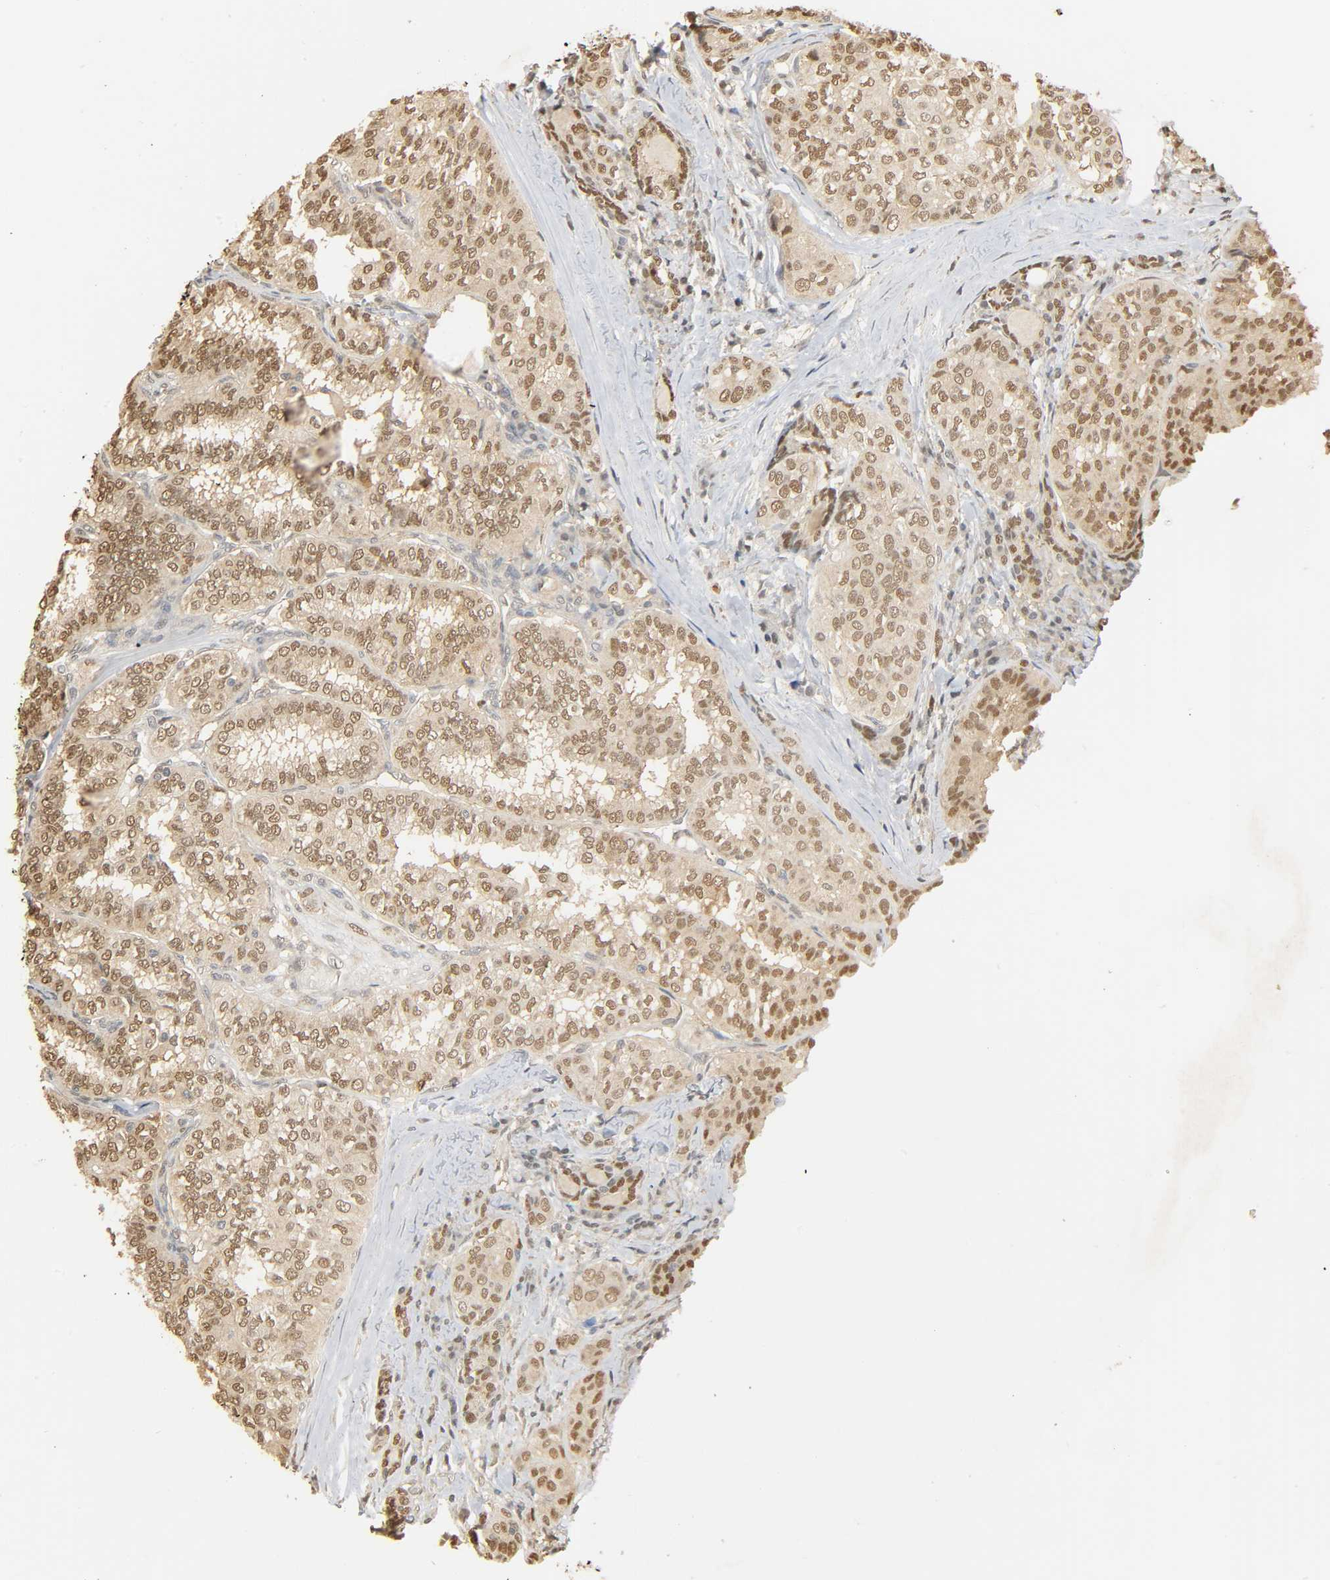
{"staining": {"intensity": "moderate", "quantity": ">75%", "location": "nuclear"}, "tissue": "thyroid cancer", "cell_type": "Tumor cells", "image_type": "cancer", "snomed": [{"axis": "morphology", "description": "Papillary adenocarcinoma, NOS"}, {"axis": "topography", "description": "Thyroid gland"}], "caption": "There is medium levels of moderate nuclear staining in tumor cells of papillary adenocarcinoma (thyroid), as demonstrated by immunohistochemical staining (brown color).", "gene": "ZFPM2", "patient": {"sex": "female", "age": 30}}